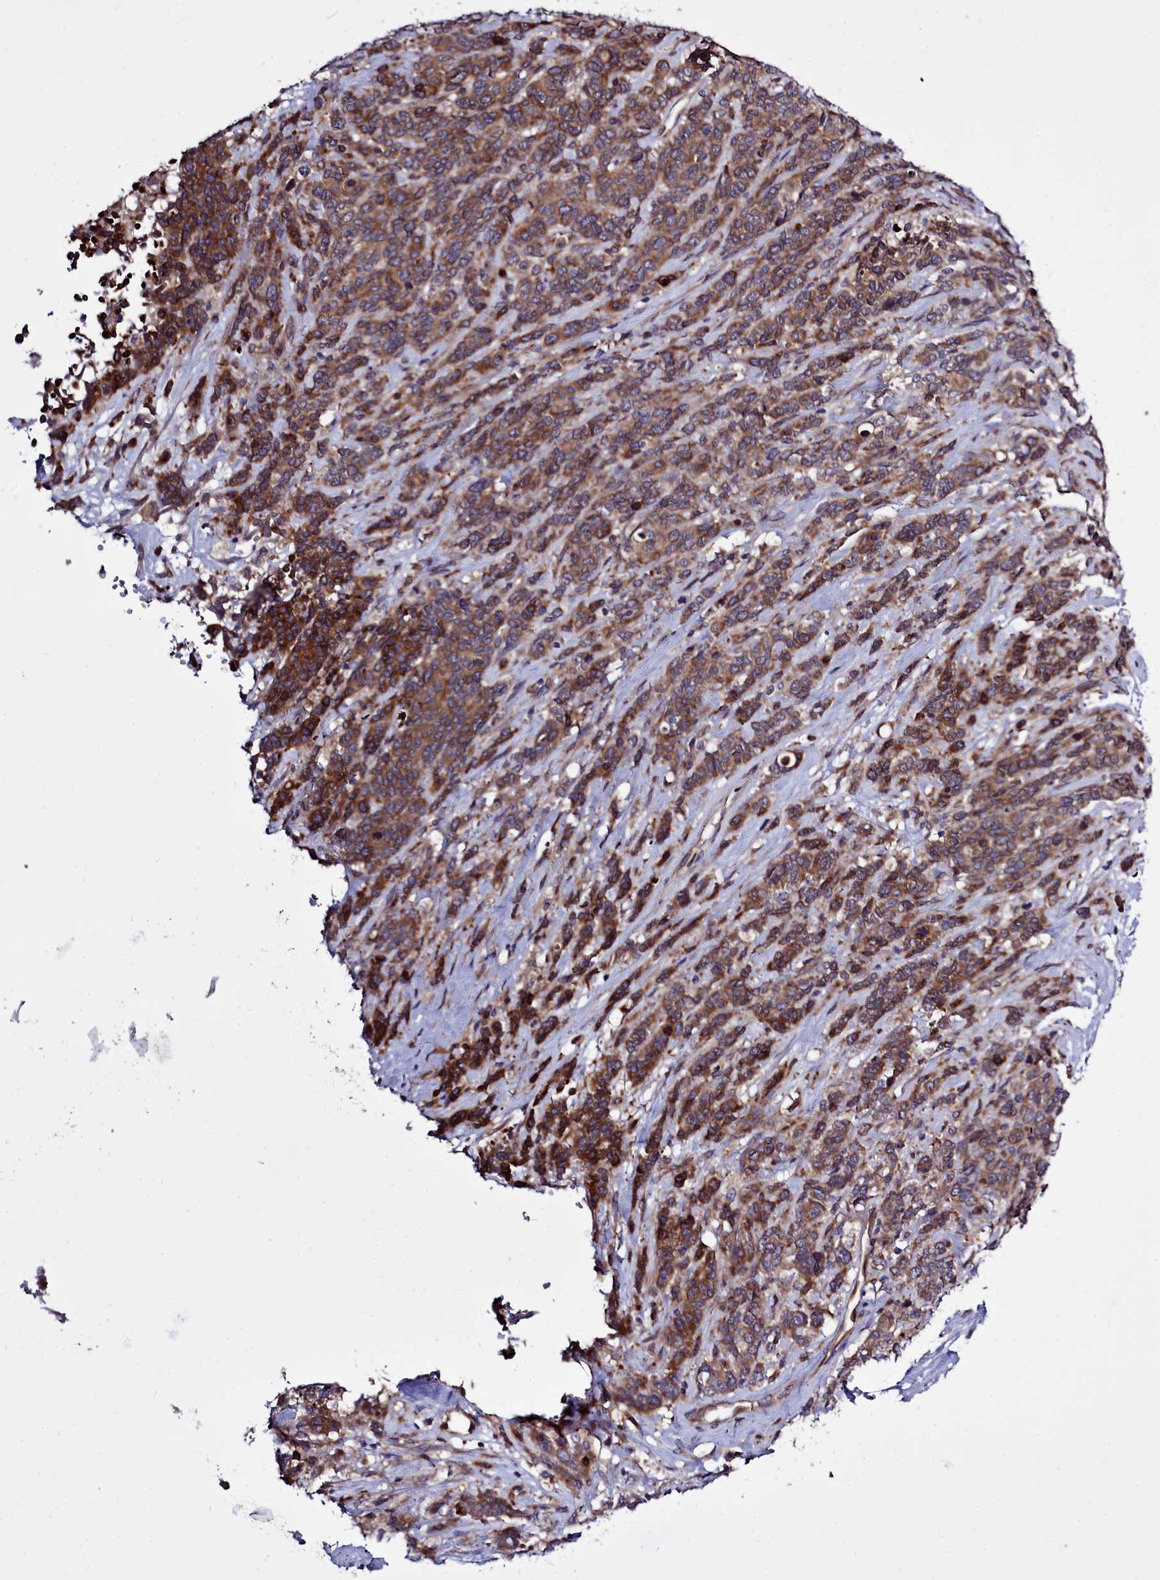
{"staining": {"intensity": "moderate", "quantity": ">75%", "location": "cytoplasmic/membranous"}, "tissue": "cervical cancer", "cell_type": "Tumor cells", "image_type": "cancer", "snomed": [{"axis": "morphology", "description": "Squamous cell carcinoma, NOS"}, {"axis": "topography", "description": "Cervix"}], "caption": "Immunohistochemistry (IHC) (DAB (3,3'-diaminobenzidine)) staining of cervical squamous cell carcinoma shows moderate cytoplasmic/membranous protein positivity in about >75% of tumor cells. (DAB (3,3'-diaminobenzidine) IHC with brightfield microscopy, high magnification).", "gene": "RAPGEF4", "patient": {"sex": "female", "age": 60}}